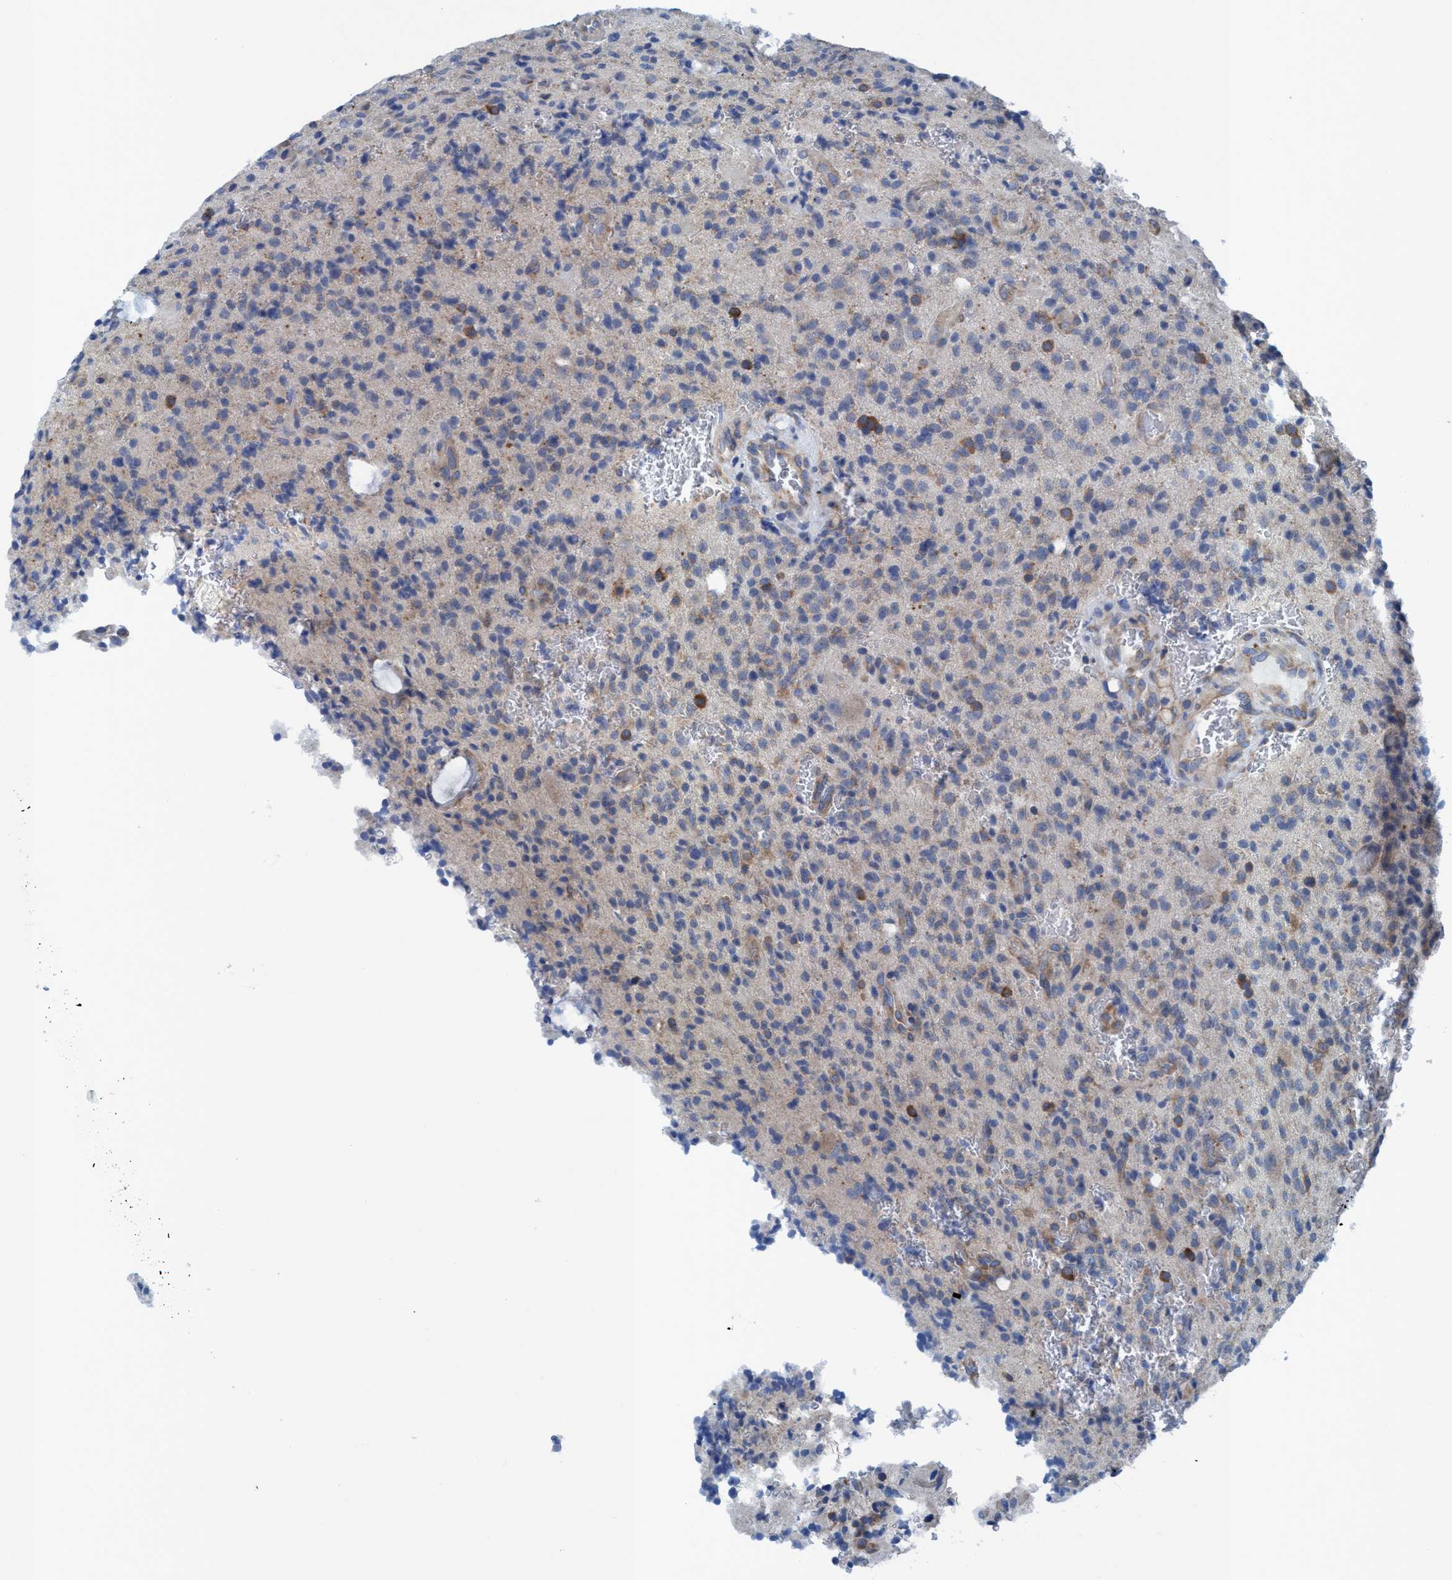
{"staining": {"intensity": "moderate", "quantity": "<25%", "location": "cytoplasmic/membranous"}, "tissue": "glioma", "cell_type": "Tumor cells", "image_type": "cancer", "snomed": [{"axis": "morphology", "description": "Glioma, malignant, High grade"}, {"axis": "topography", "description": "Brain"}], "caption": "Brown immunohistochemical staining in glioma displays moderate cytoplasmic/membranous staining in about <25% of tumor cells.", "gene": "NMT1", "patient": {"sex": "male", "age": 34}}